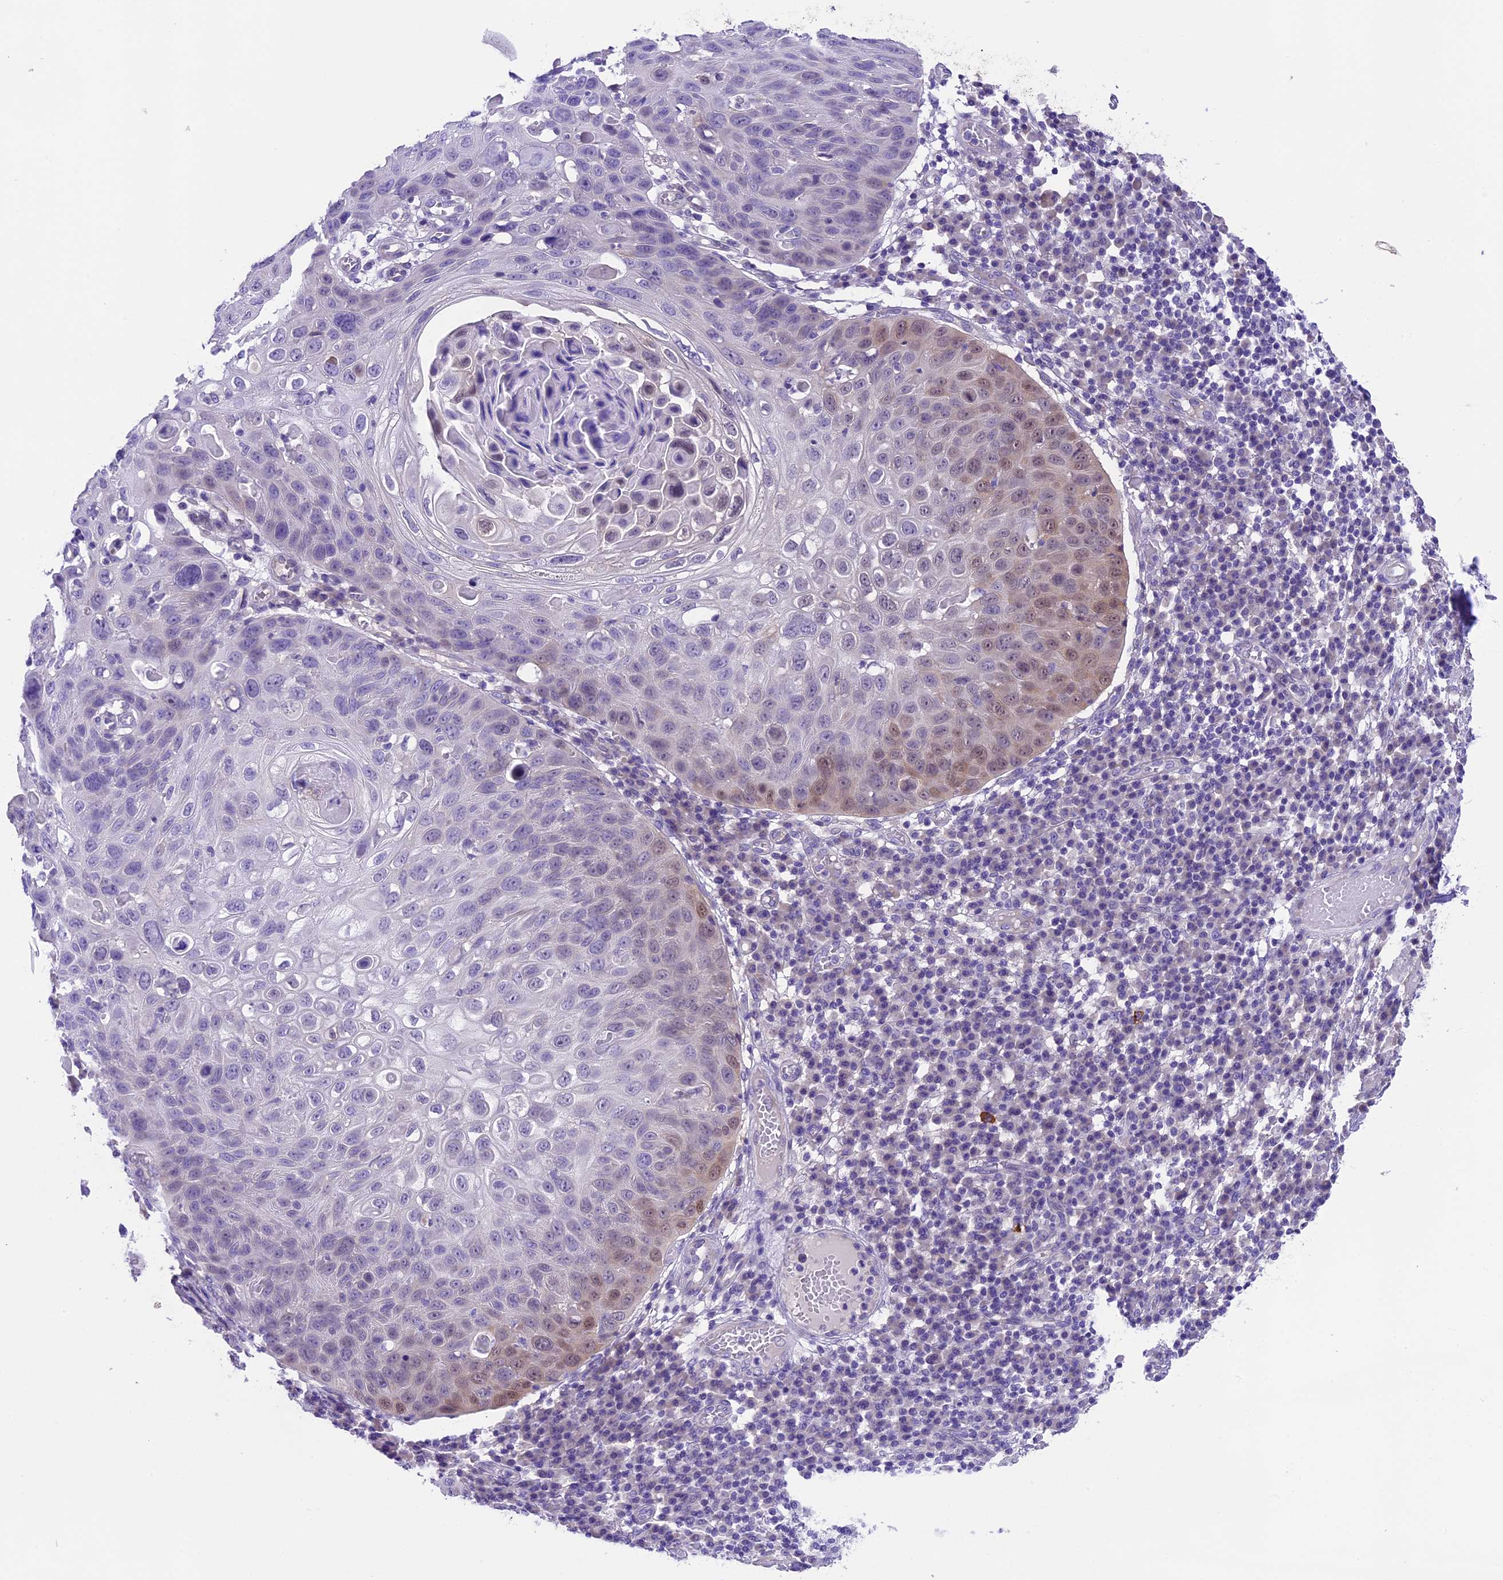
{"staining": {"intensity": "weak", "quantity": "<25%", "location": "nuclear"}, "tissue": "skin cancer", "cell_type": "Tumor cells", "image_type": "cancer", "snomed": [{"axis": "morphology", "description": "Squamous cell carcinoma, NOS"}, {"axis": "topography", "description": "Skin"}], "caption": "DAB (3,3'-diaminobenzidine) immunohistochemical staining of human squamous cell carcinoma (skin) shows no significant expression in tumor cells.", "gene": "PRR15", "patient": {"sex": "female", "age": 90}}